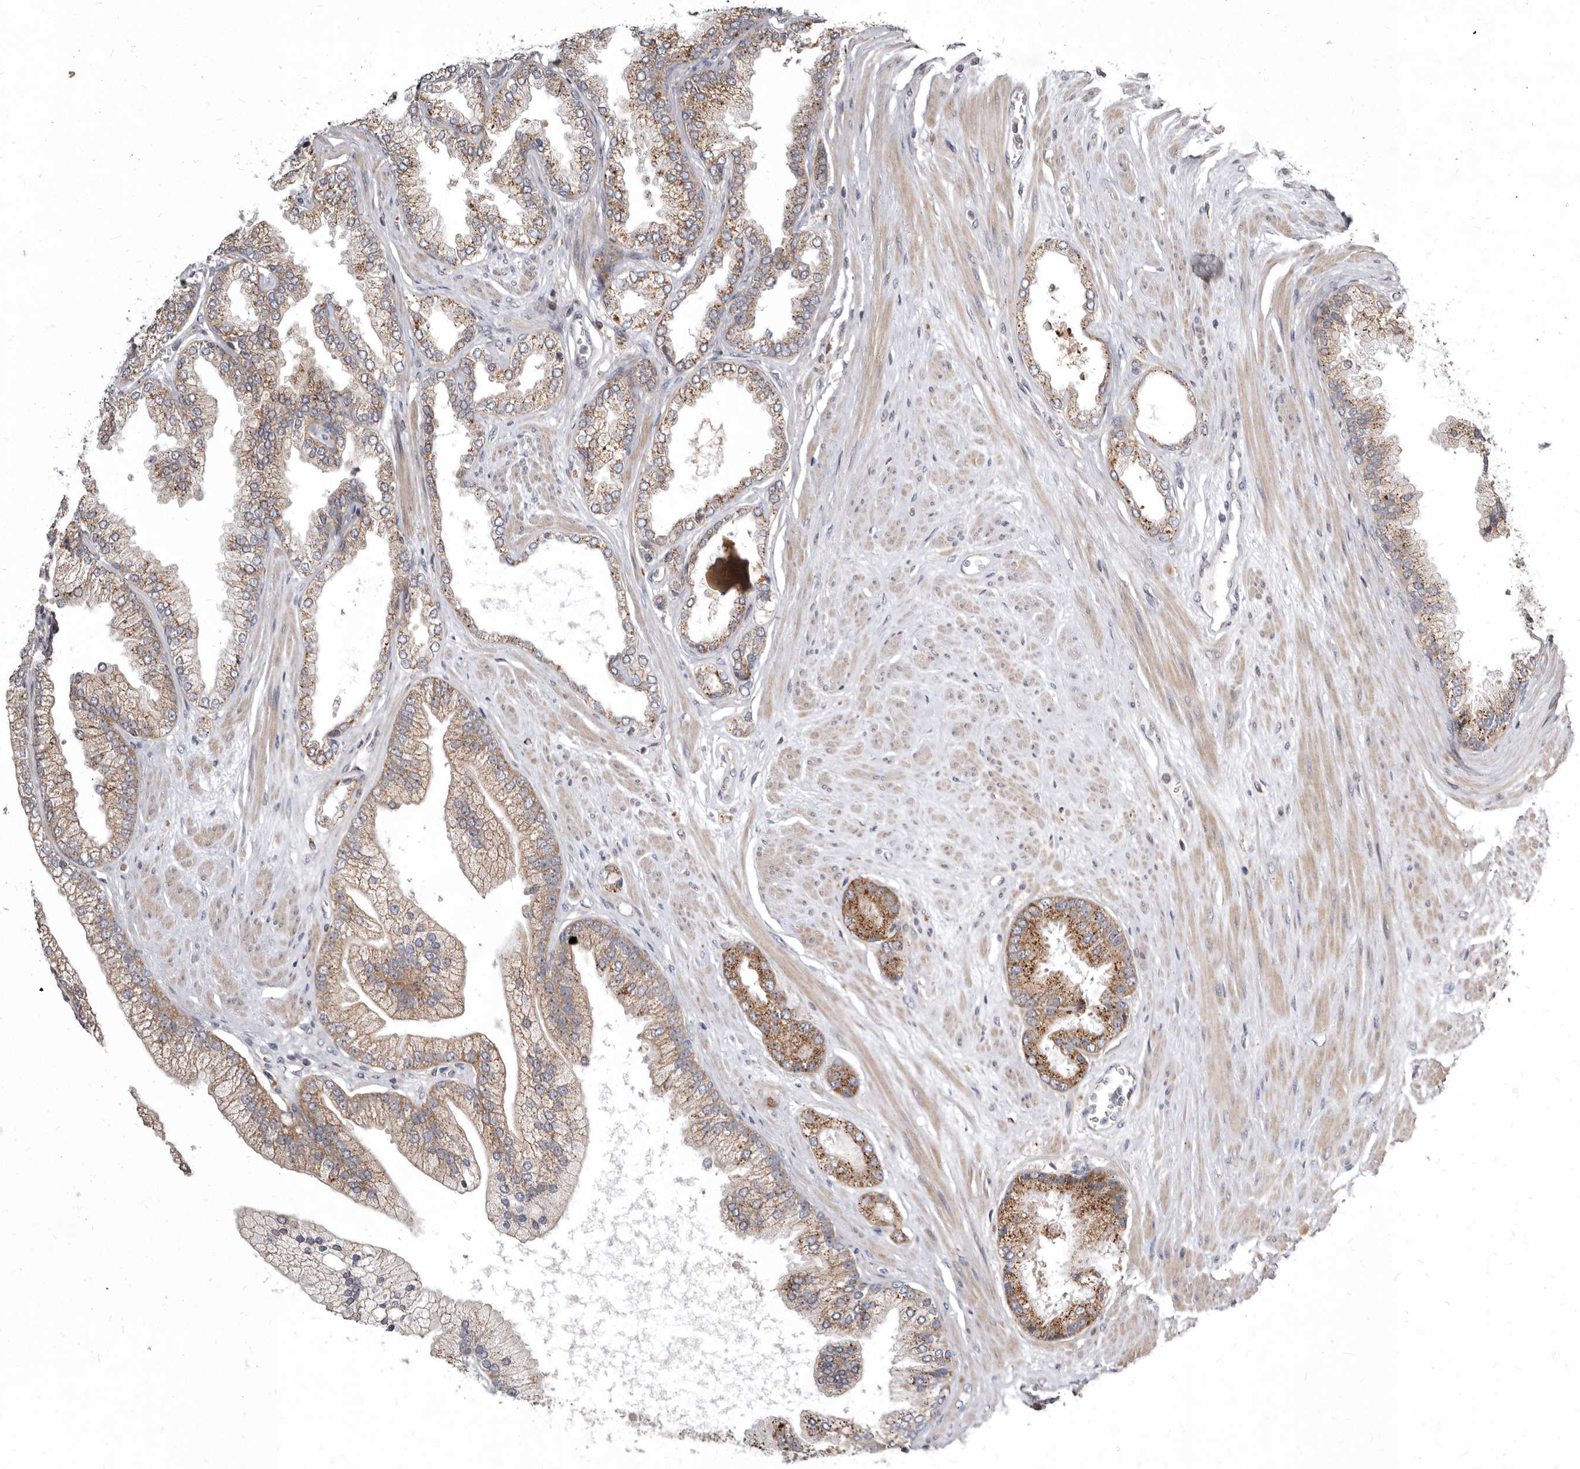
{"staining": {"intensity": "moderate", "quantity": "25%-75%", "location": "cytoplasmic/membranous"}, "tissue": "prostate cancer", "cell_type": "Tumor cells", "image_type": "cancer", "snomed": [{"axis": "morphology", "description": "Adenocarcinoma, High grade"}, {"axis": "topography", "description": "Prostate"}], "caption": "Prostate cancer was stained to show a protein in brown. There is medium levels of moderate cytoplasmic/membranous positivity in about 25%-75% of tumor cells.", "gene": "SMC4", "patient": {"sex": "male", "age": 58}}